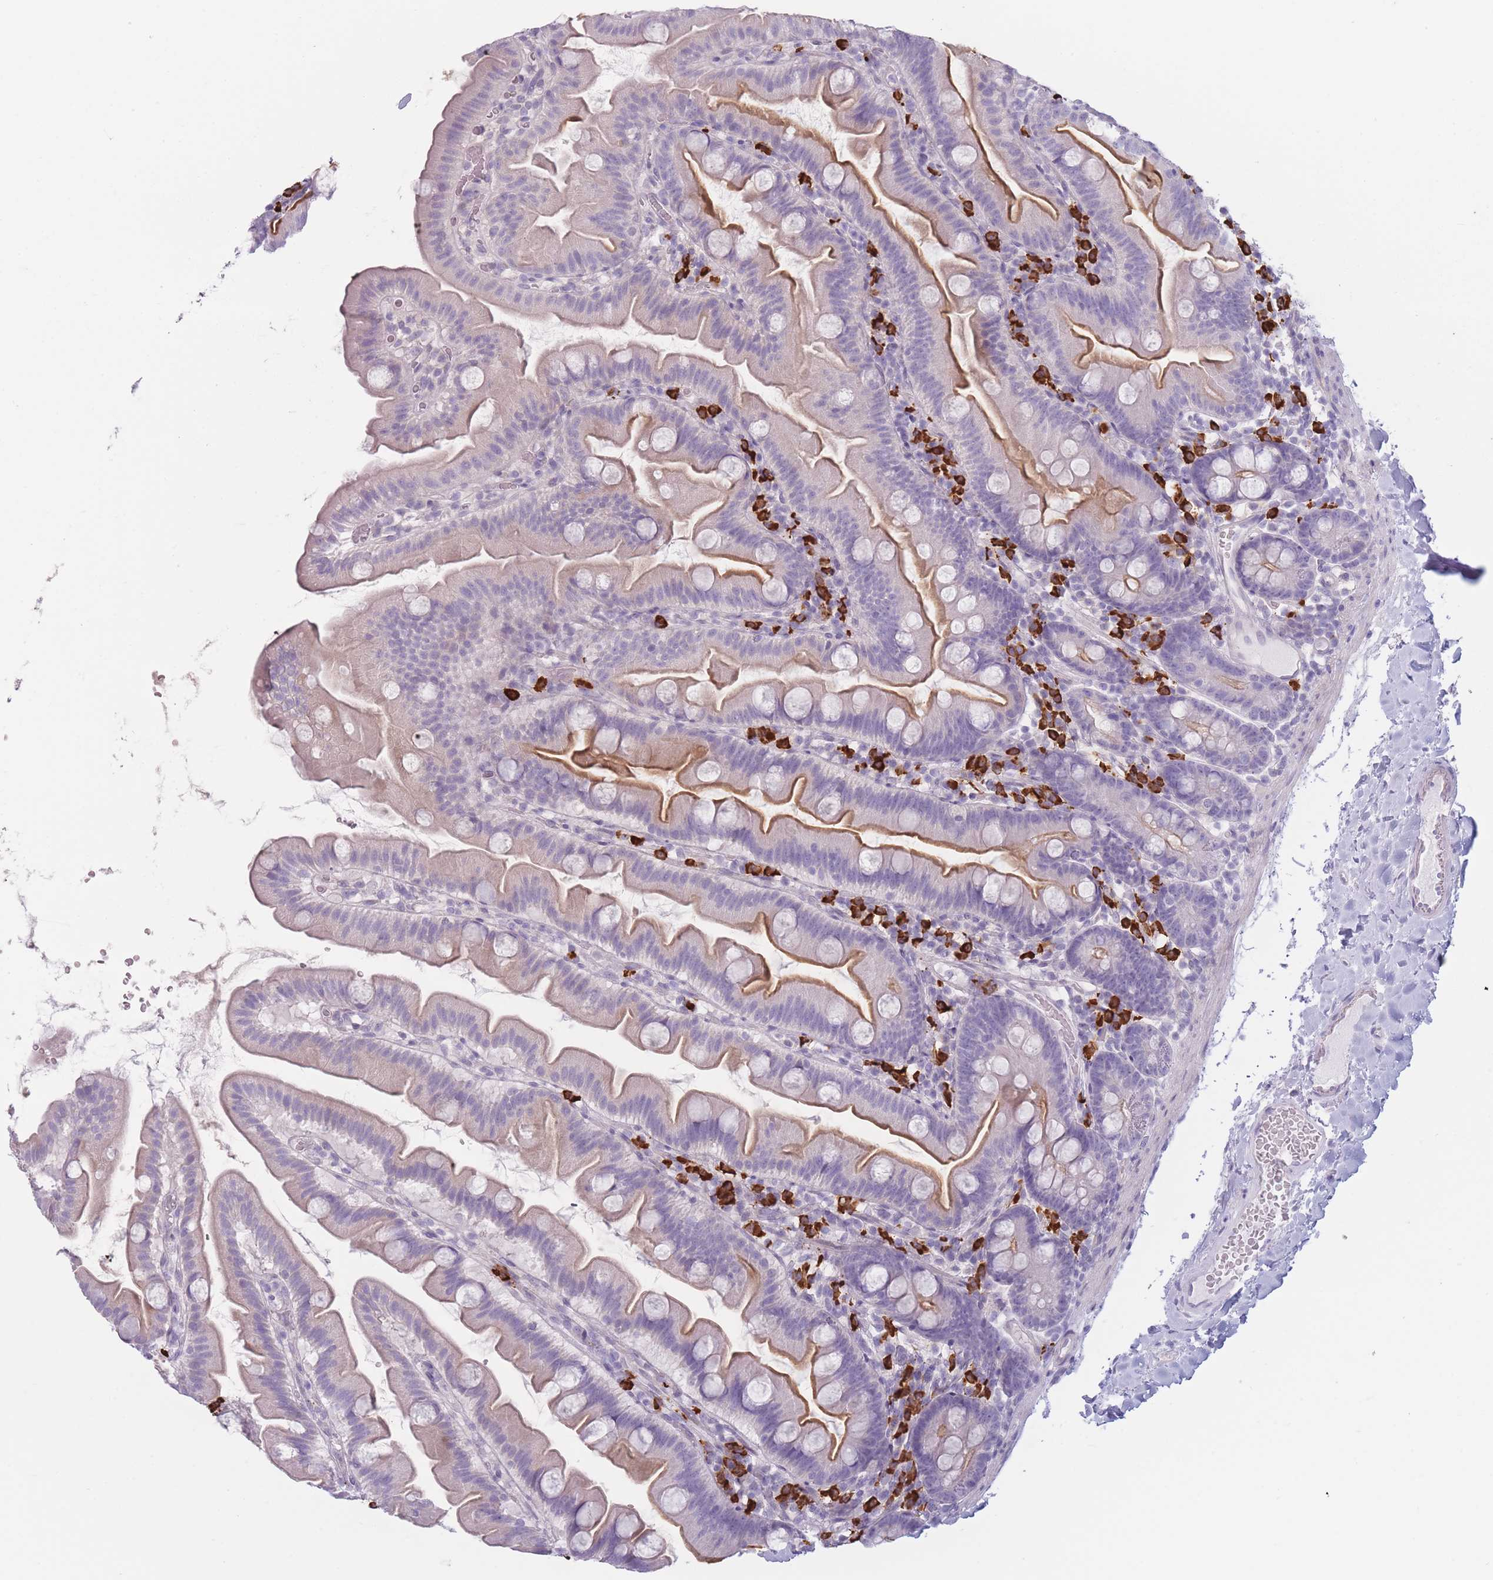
{"staining": {"intensity": "moderate", "quantity": "25%-75%", "location": "cytoplasmic/membranous"}, "tissue": "small intestine", "cell_type": "Glandular cells", "image_type": "normal", "snomed": [{"axis": "morphology", "description": "Normal tissue, NOS"}, {"axis": "topography", "description": "Small intestine"}], "caption": "DAB immunohistochemical staining of unremarkable small intestine shows moderate cytoplasmic/membranous protein expression in approximately 25%-75% of glandular cells.", "gene": "PLEKHG2", "patient": {"sex": "female", "age": 68}}